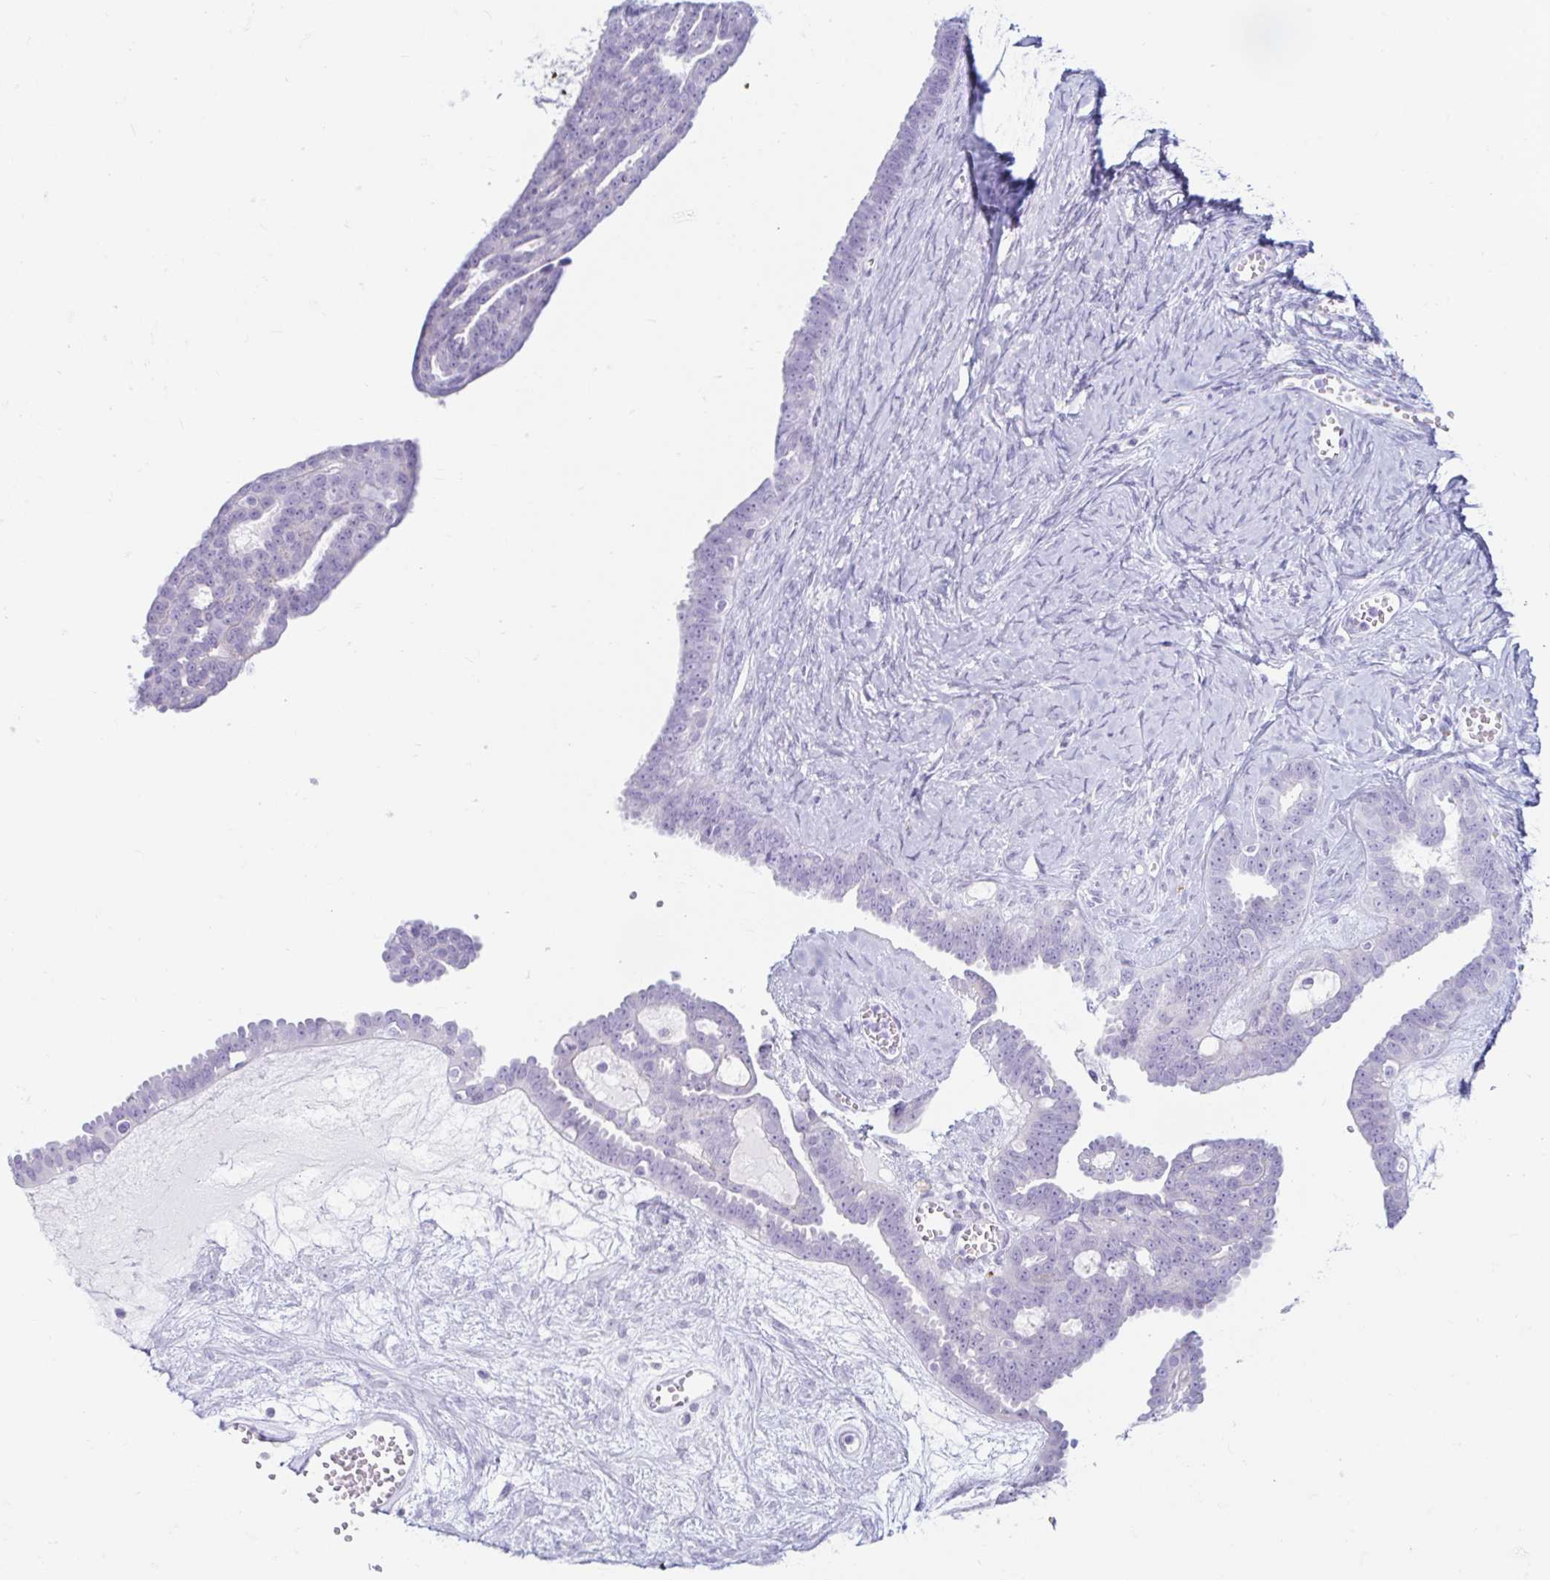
{"staining": {"intensity": "negative", "quantity": "none", "location": "none"}, "tissue": "ovarian cancer", "cell_type": "Tumor cells", "image_type": "cancer", "snomed": [{"axis": "morphology", "description": "Cystadenocarcinoma, serous, NOS"}, {"axis": "topography", "description": "Ovary"}], "caption": "High magnification brightfield microscopy of ovarian cancer stained with DAB (brown) and counterstained with hematoxylin (blue): tumor cells show no significant positivity.", "gene": "ERICH6", "patient": {"sex": "female", "age": 71}}